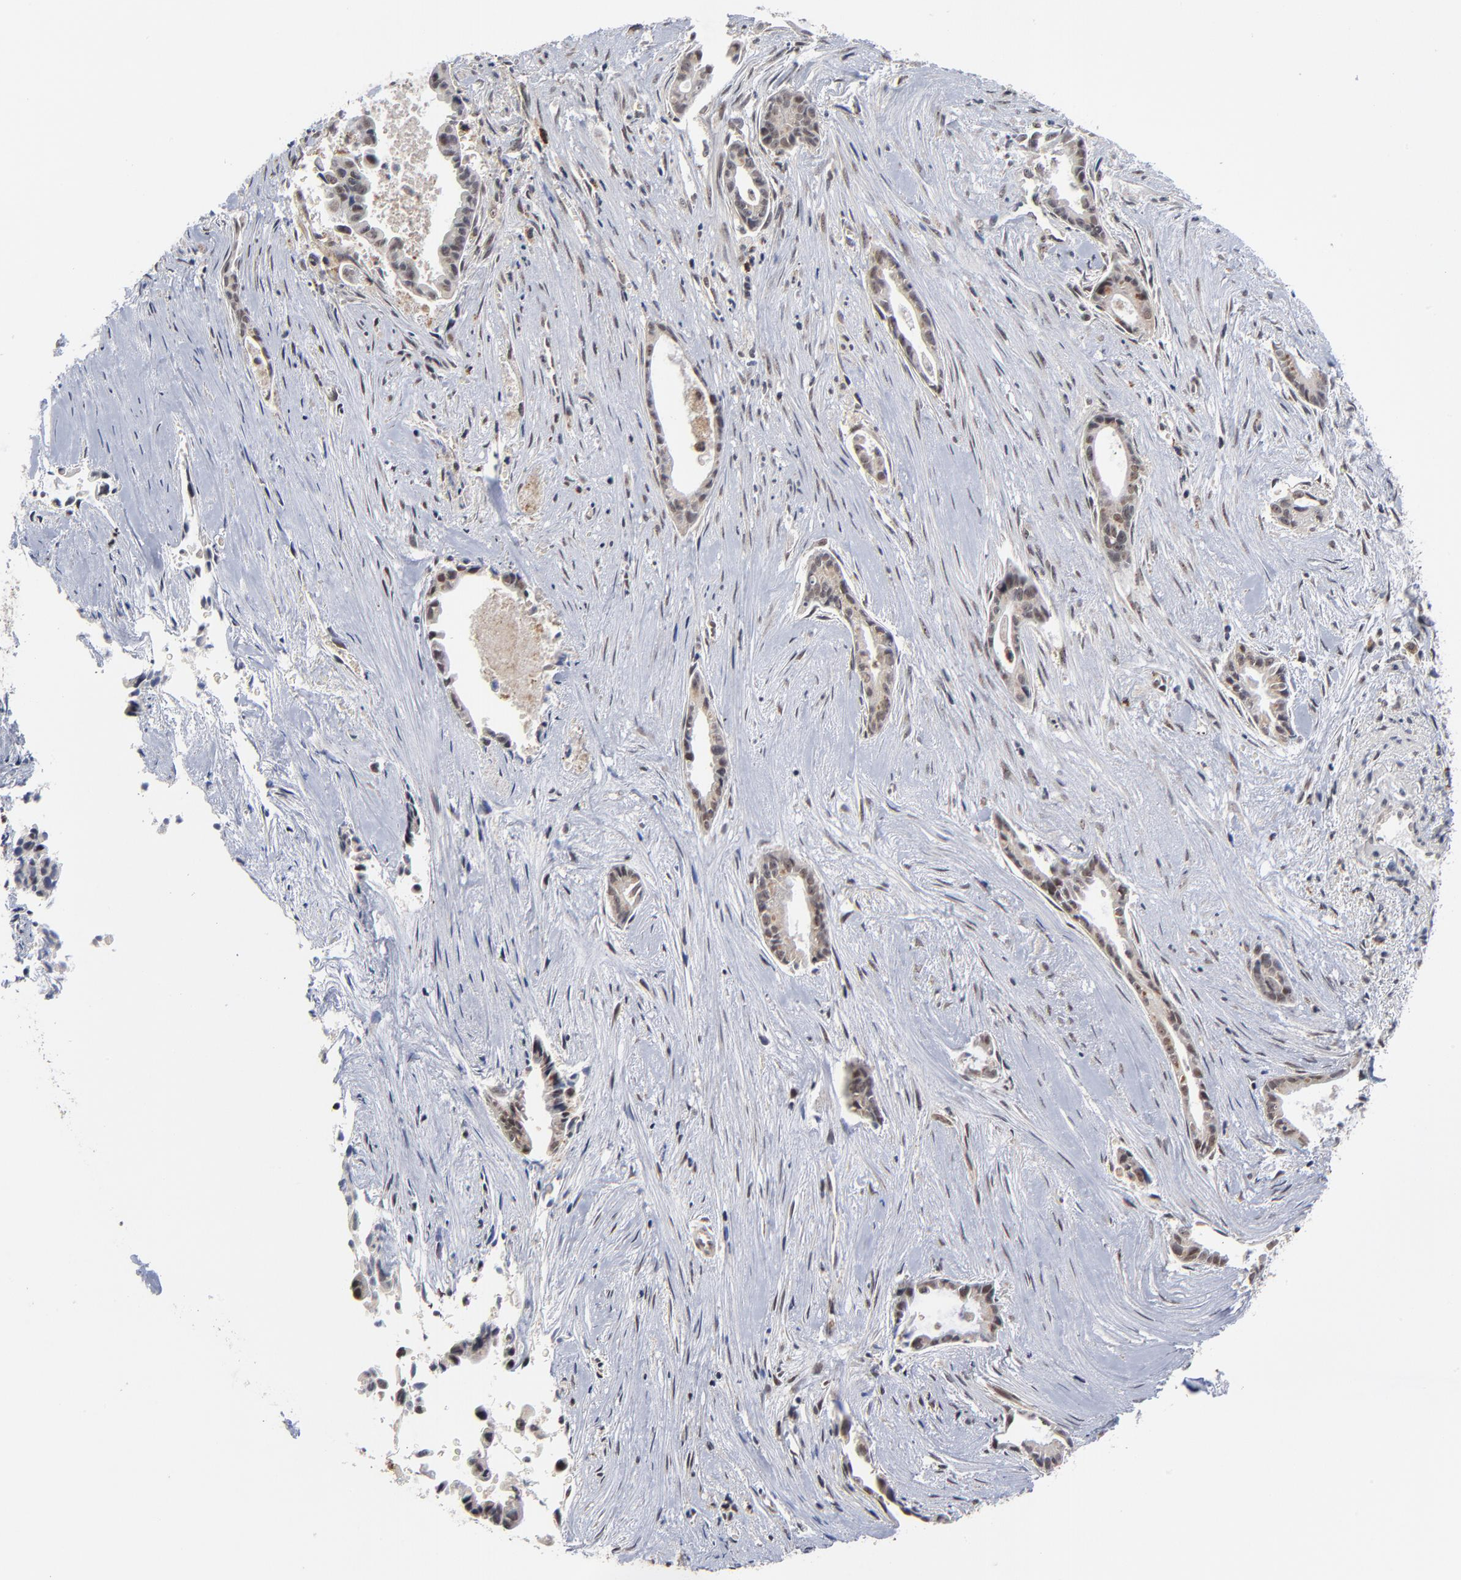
{"staining": {"intensity": "weak", "quantity": "25%-75%", "location": "nuclear"}, "tissue": "liver cancer", "cell_type": "Tumor cells", "image_type": "cancer", "snomed": [{"axis": "morphology", "description": "Cholangiocarcinoma"}, {"axis": "topography", "description": "Liver"}], "caption": "Brown immunohistochemical staining in liver cholangiocarcinoma demonstrates weak nuclear staining in approximately 25%-75% of tumor cells.", "gene": "ZNF419", "patient": {"sex": "female", "age": 55}}